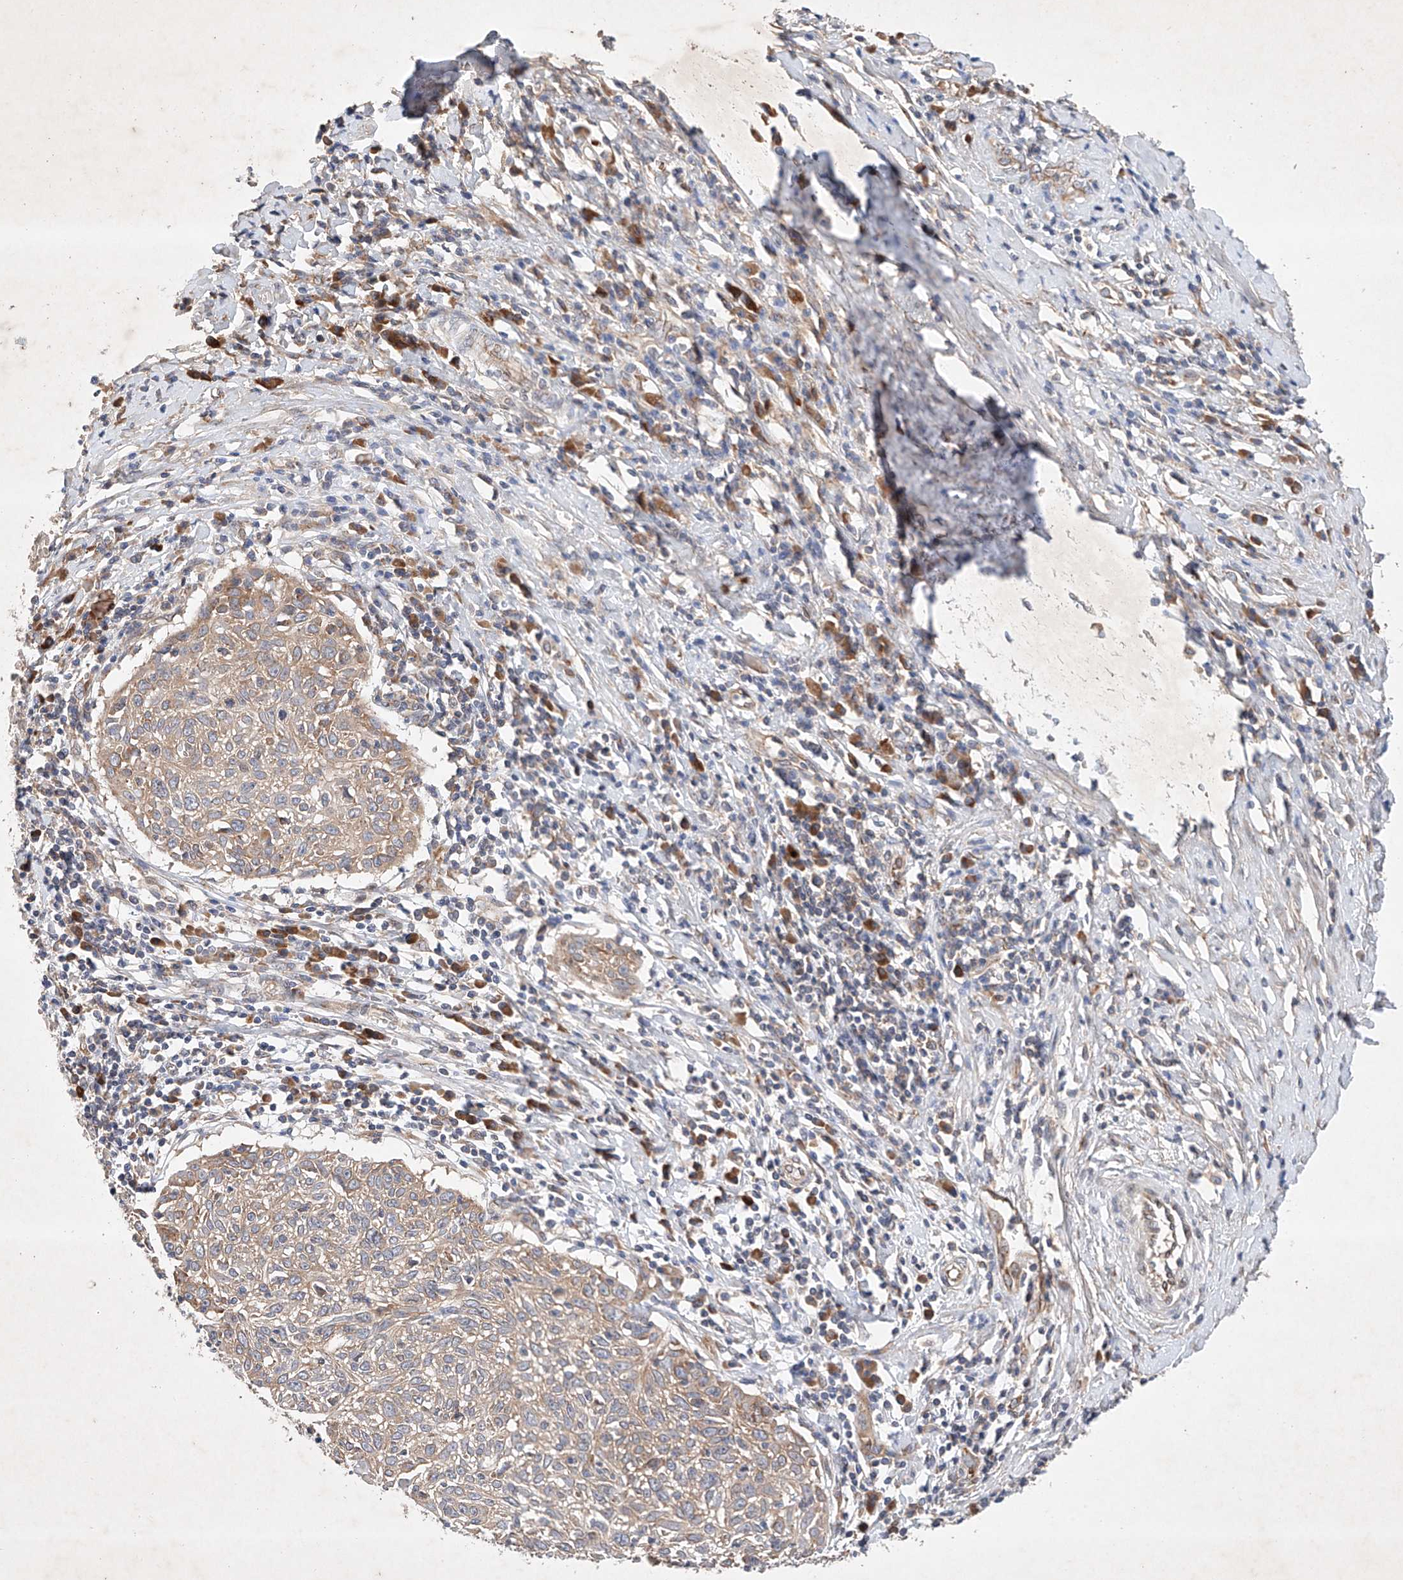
{"staining": {"intensity": "weak", "quantity": "25%-75%", "location": "cytoplasmic/membranous"}, "tissue": "cervical cancer", "cell_type": "Tumor cells", "image_type": "cancer", "snomed": [{"axis": "morphology", "description": "Squamous cell carcinoma, NOS"}, {"axis": "topography", "description": "Cervix"}], "caption": "Approximately 25%-75% of tumor cells in human cervical cancer (squamous cell carcinoma) demonstrate weak cytoplasmic/membranous protein expression as visualized by brown immunohistochemical staining.", "gene": "FASTK", "patient": {"sex": "female", "age": 51}}